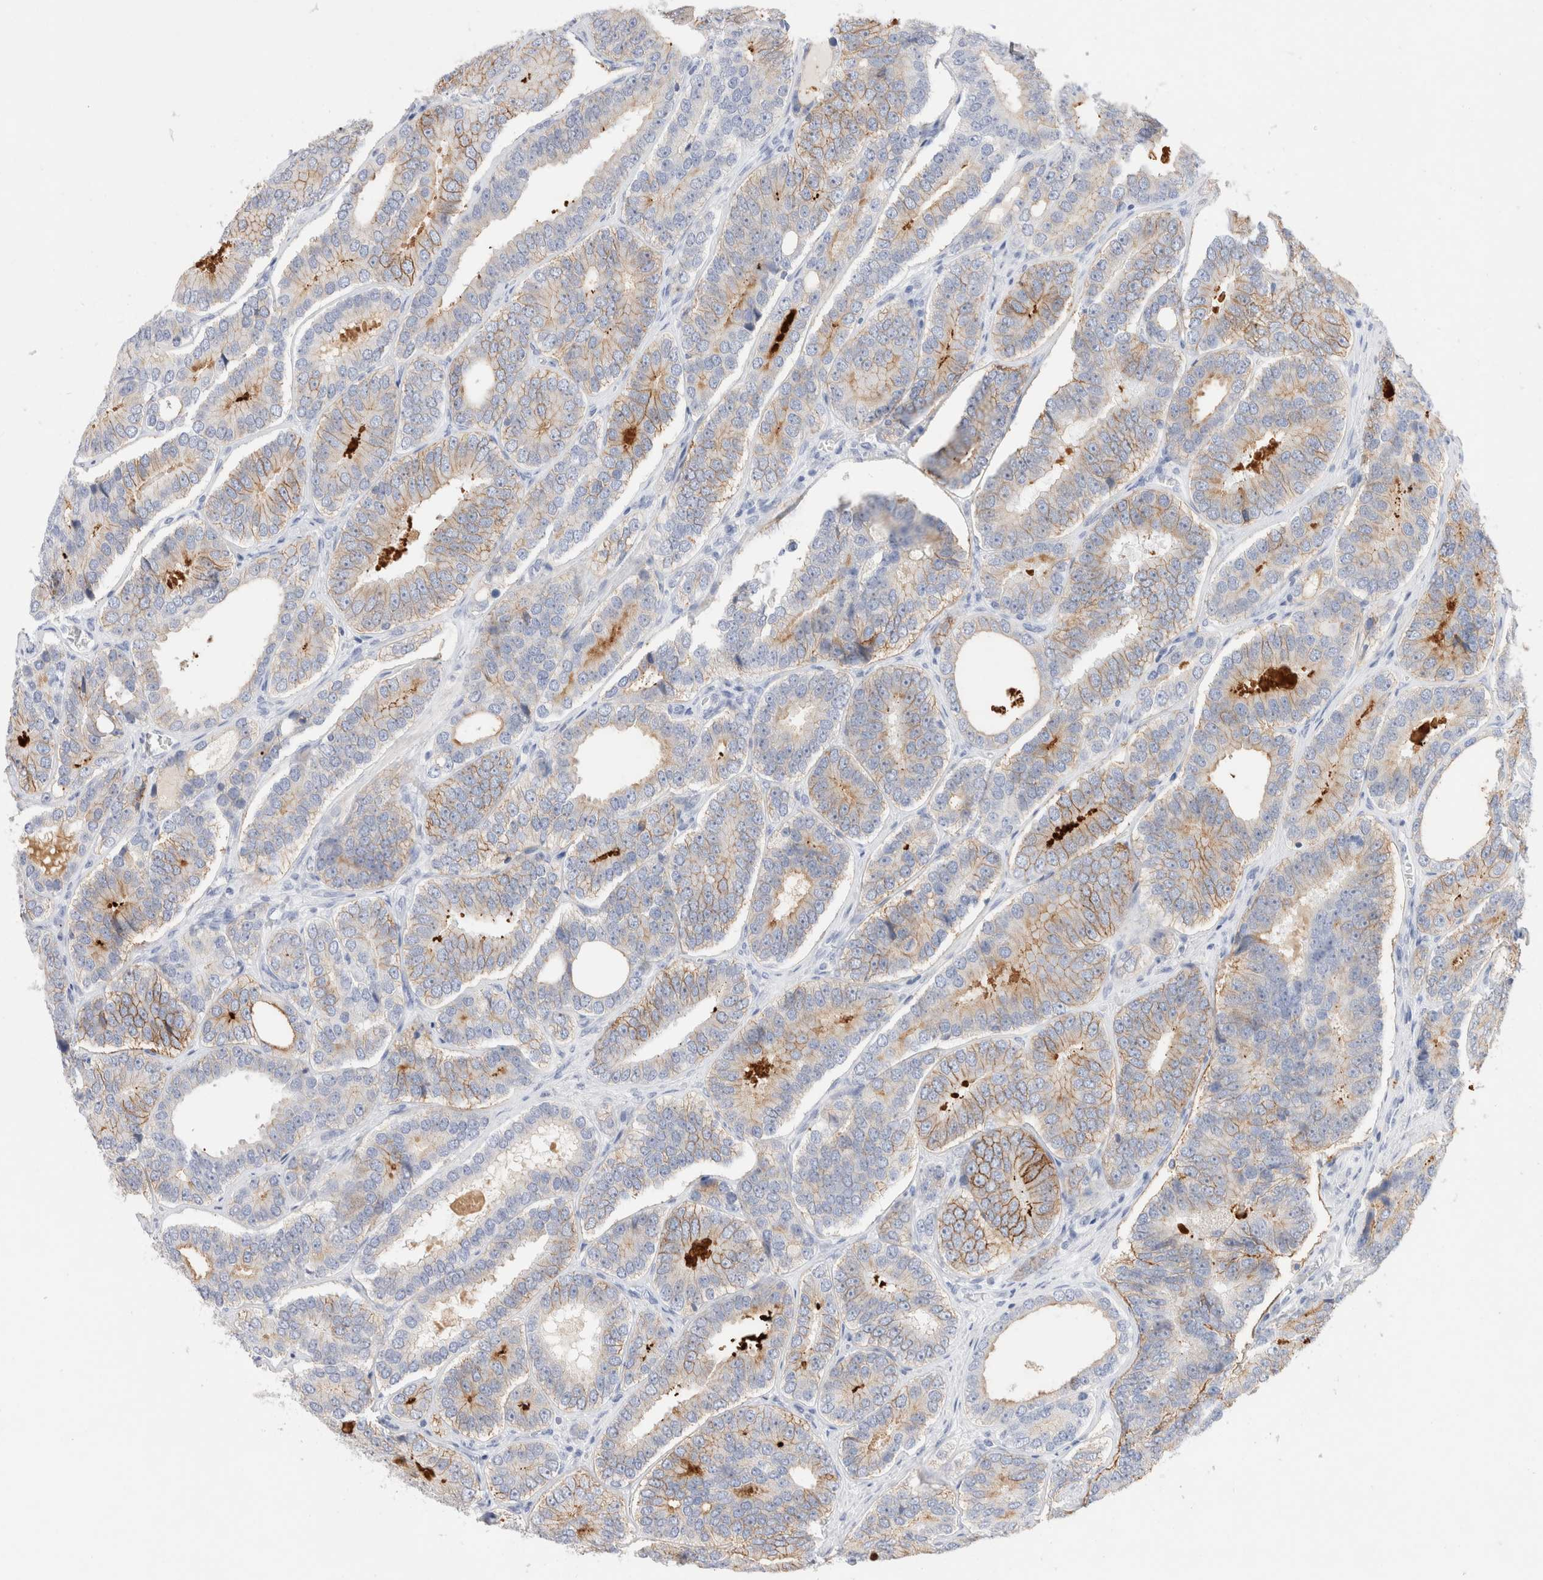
{"staining": {"intensity": "moderate", "quantity": "25%-75%", "location": "cytoplasmic/membranous"}, "tissue": "prostate cancer", "cell_type": "Tumor cells", "image_type": "cancer", "snomed": [{"axis": "morphology", "description": "Adenocarcinoma, High grade"}, {"axis": "topography", "description": "Prostate"}], "caption": "Protein staining of prostate cancer (adenocarcinoma (high-grade)) tissue shows moderate cytoplasmic/membranous staining in about 25%-75% of tumor cells.", "gene": "EPCAM", "patient": {"sex": "male", "age": 56}}